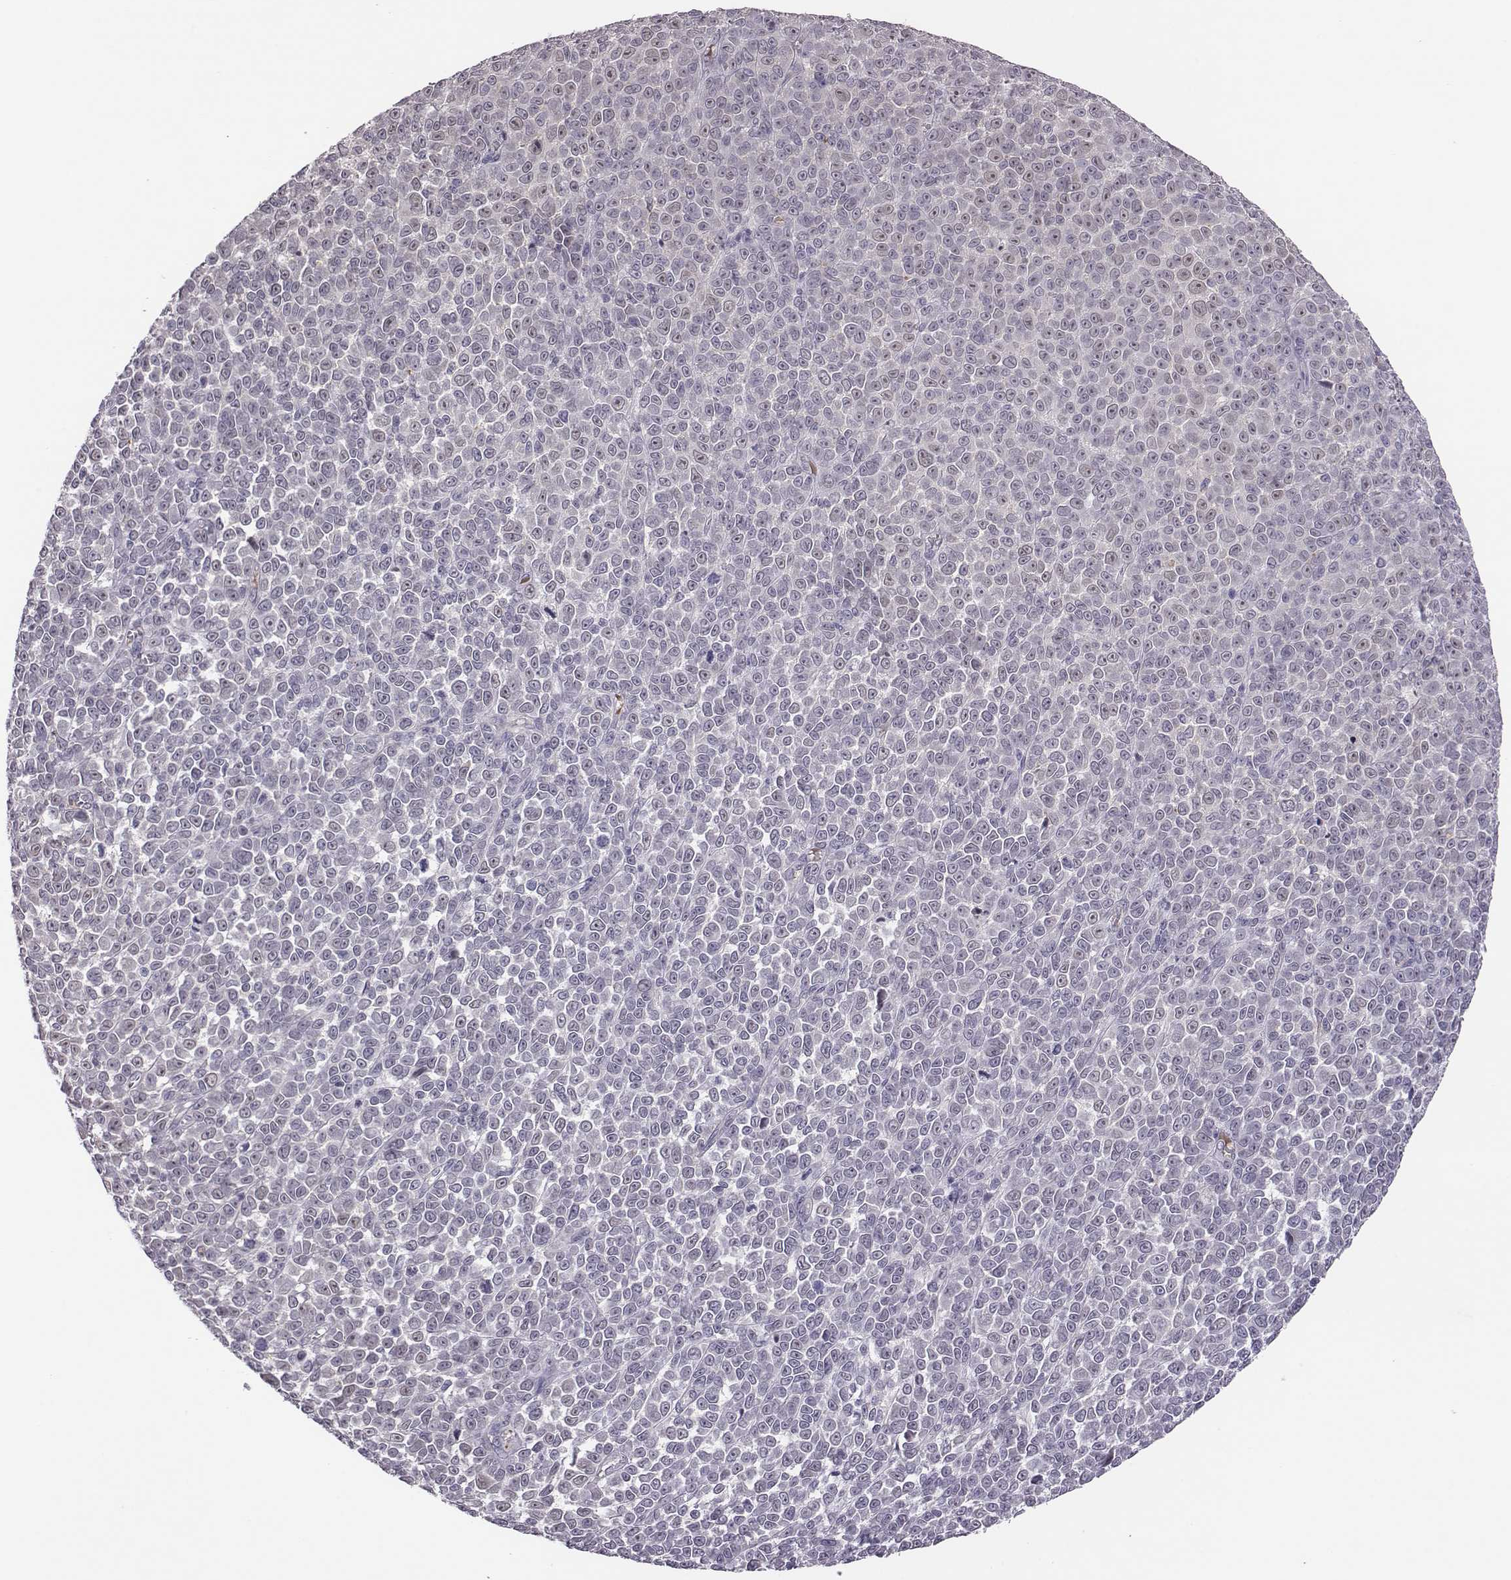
{"staining": {"intensity": "negative", "quantity": "none", "location": "none"}, "tissue": "melanoma", "cell_type": "Tumor cells", "image_type": "cancer", "snomed": [{"axis": "morphology", "description": "Malignant melanoma, NOS"}, {"axis": "topography", "description": "Skin"}], "caption": "An image of human melanoma is negative for staining in tumor cells. Nuclei are stained in blue.", "gene": "KMO", "patient": {"sex": "female", "age": 95}}